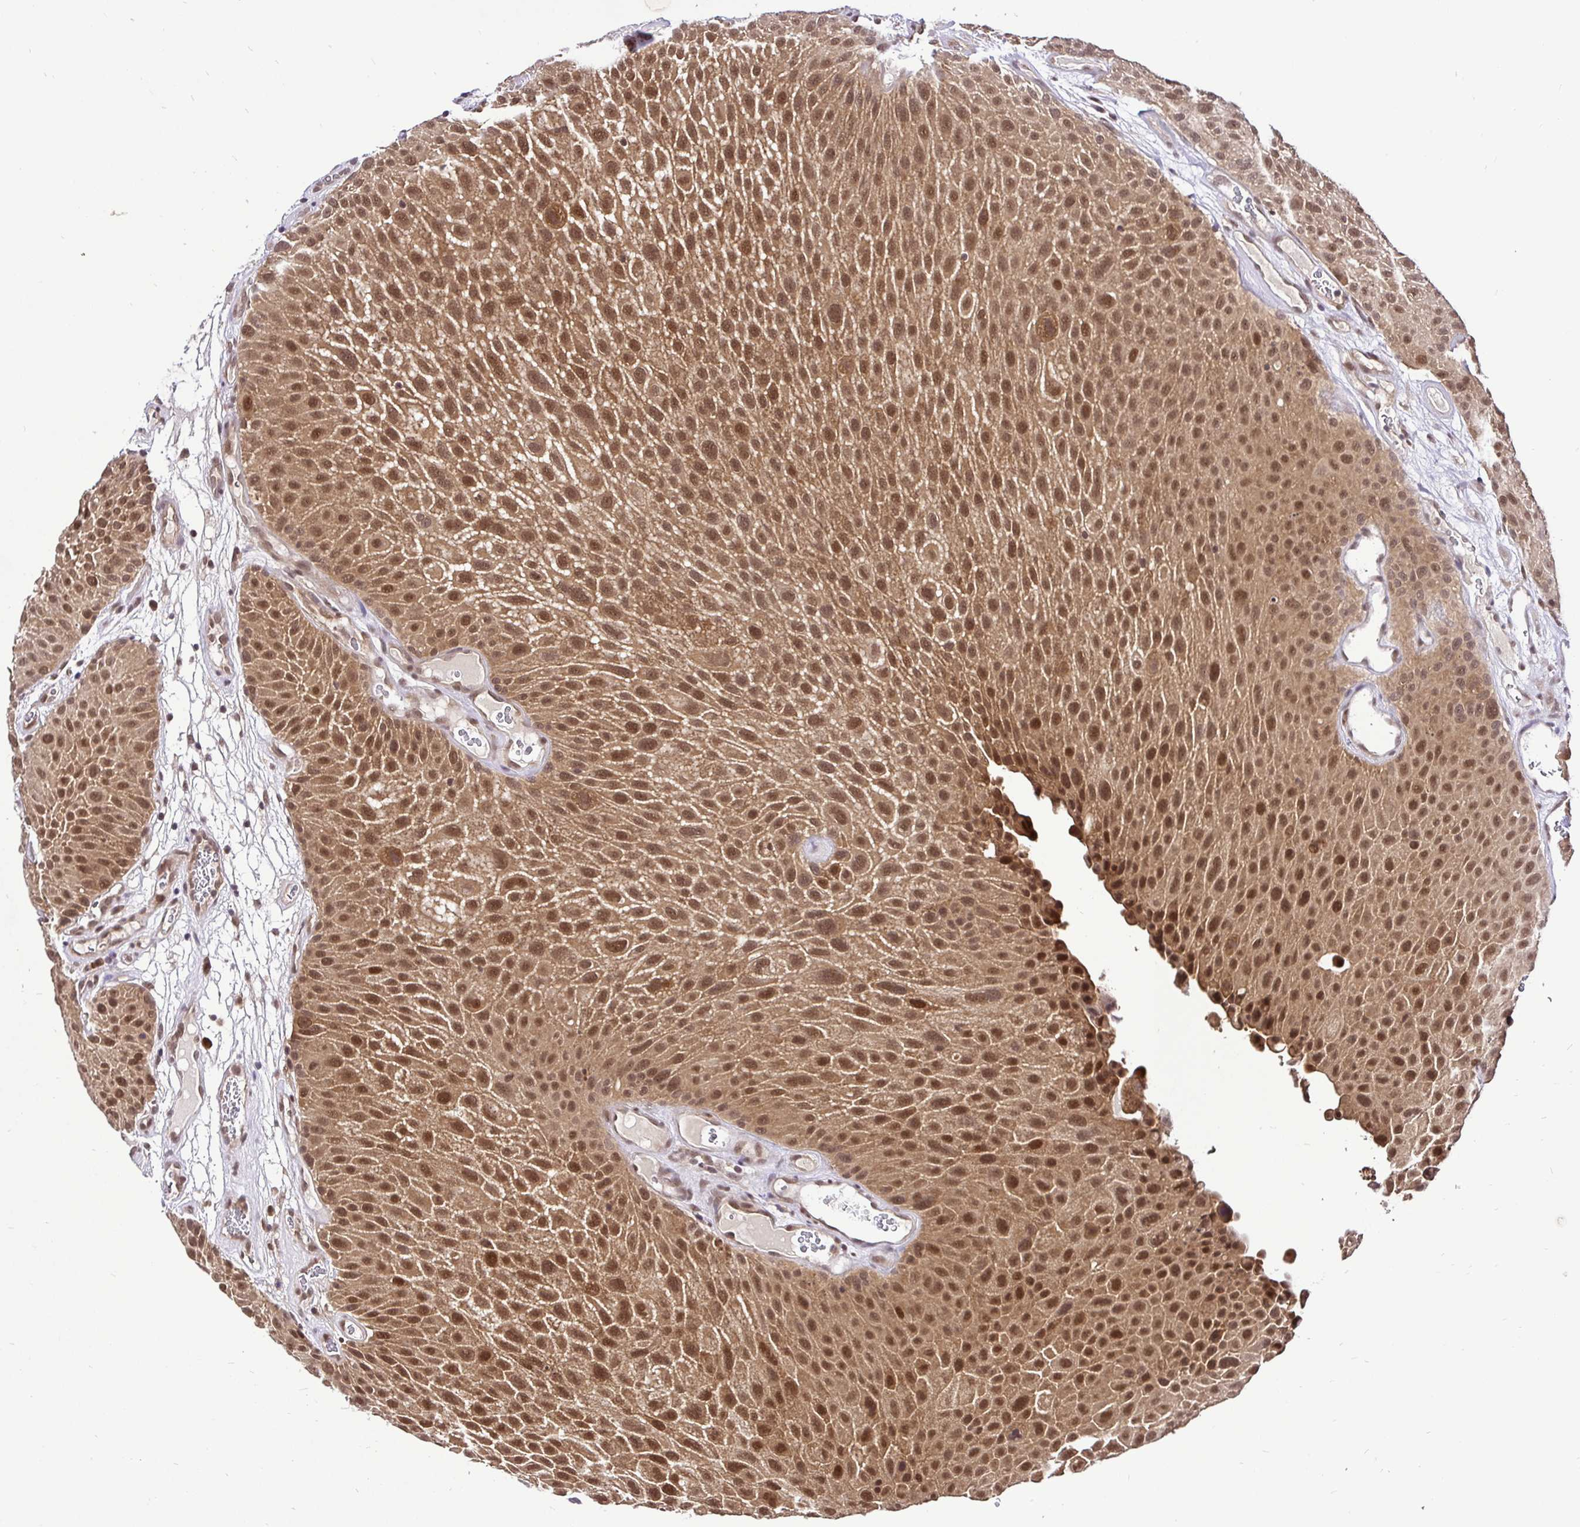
{"staining": {"intensity": "moderate", "quantity": ">75%", "location": "cytoplasmic/membranous,nuclear"}, "tissue": "urothelial cancer", "cell_type": "Tumor cells", "image_type": "cancer", "snomed": [{"axis": "morphology", "description": "Urothelial carcinoma, Low grade"}, {"axis": "topography", "description": "Urinary bladder"}], "caption": "Urothelial cancer stained with a brown dye shows moderate cytoplasmic/membranous and nuclear positive staining in about >75% of tumor cells.", "gene": "UBE2M", "patient": {"sex": "male", "age": 72}}